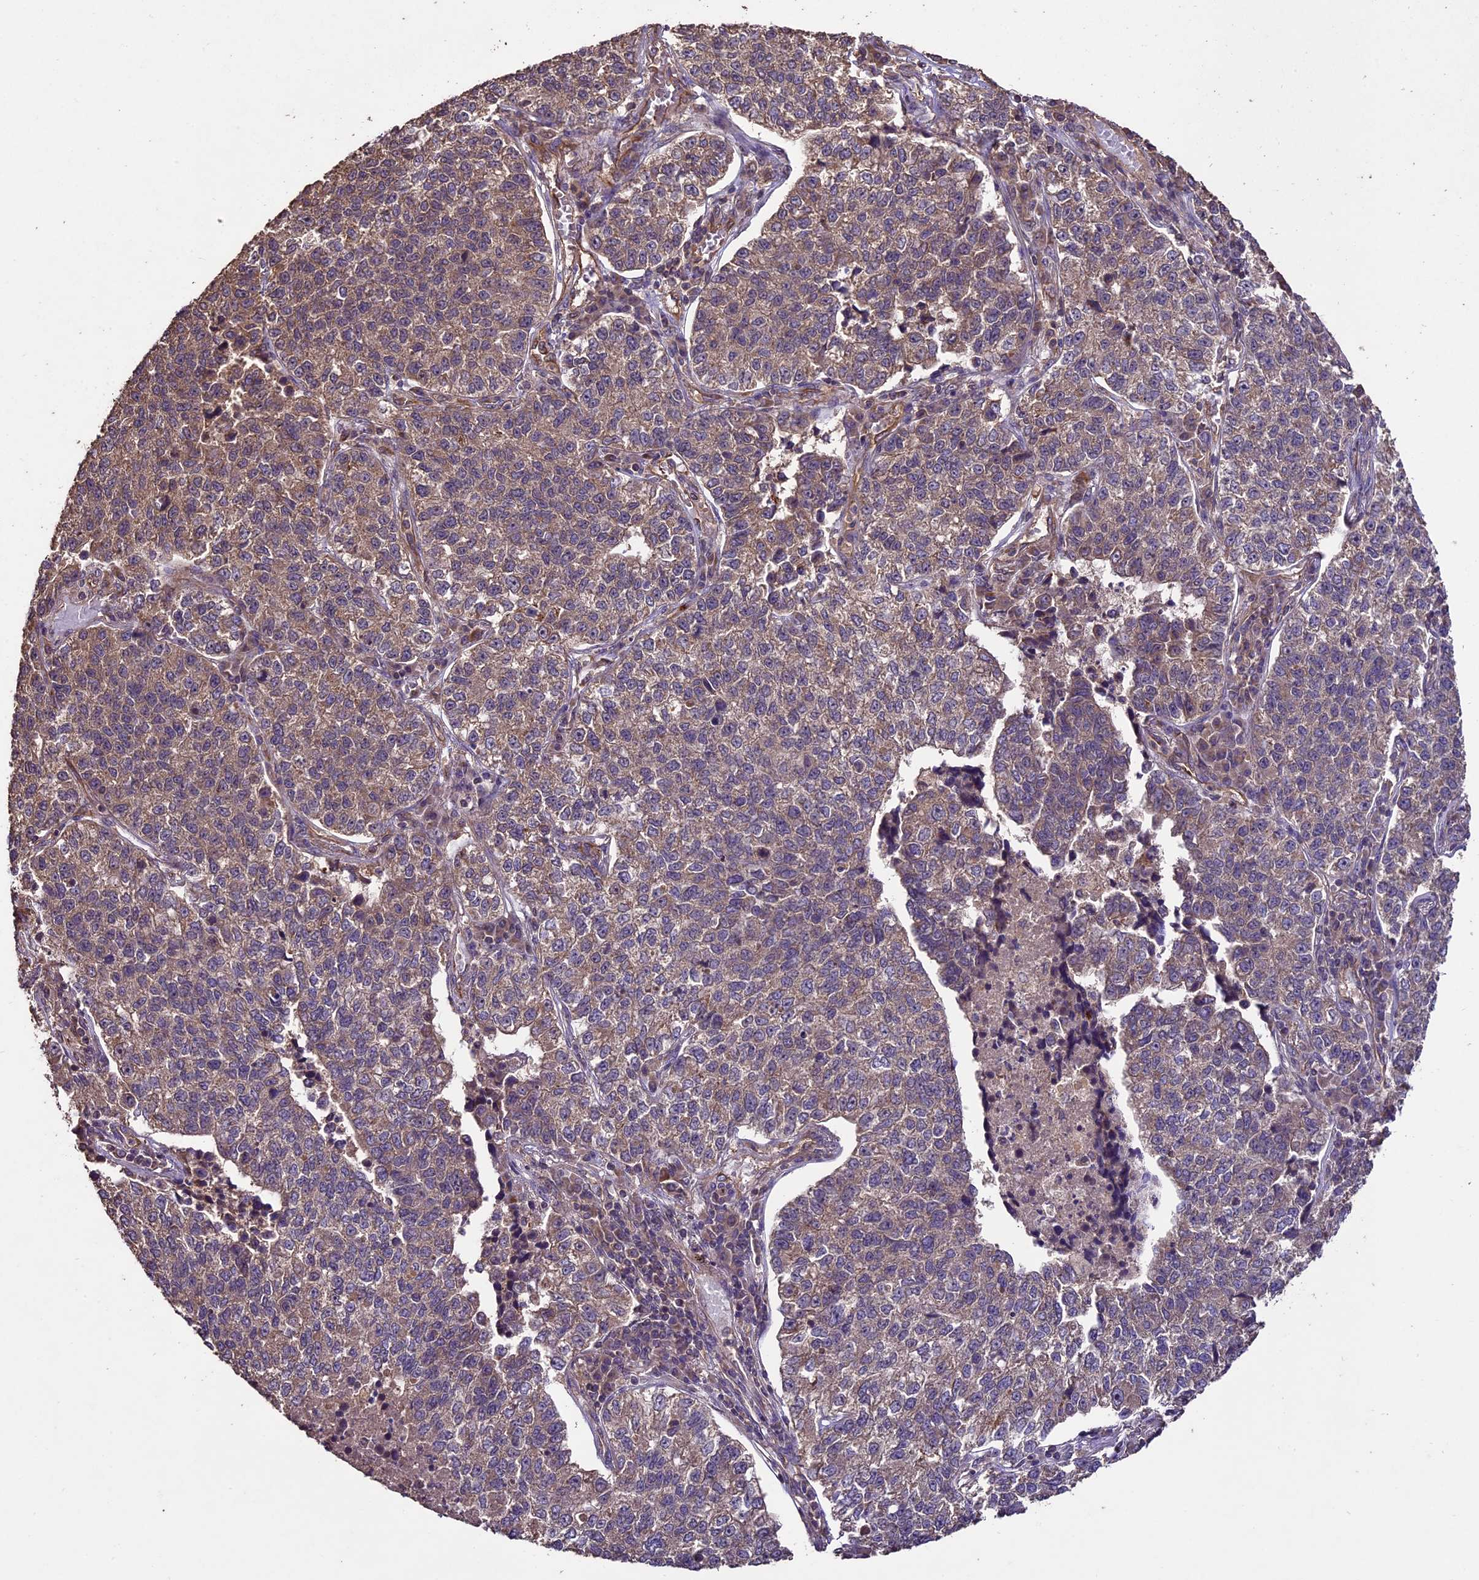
{"staining": {"intensity": "weak", "quantity": "25%-75%", "location": "cytoplasmic/membranous"}, "tissue": "lung cancer", "cell_type": "Tumor cells", "image_type": "cancer", "snomed": [{"axis": "morphology", "description": "Adenocarcinoma, NOS"}, {"axis": "topography", "description": "Lung"}], "caption": "Immunohistochemical staining of lung adenocarcinoma shows low levels of weak cytoplasmic/membranous protein positivity in approximately 25%-75% of tumor cells. The staining was performed using DAB to visualize the protein expression in brown, while the nuclei were stained in blue with hematoxylin (Magnification: 20x).", "gene": "TTLL10", "patient": {"sex": "male", "age": 49}}